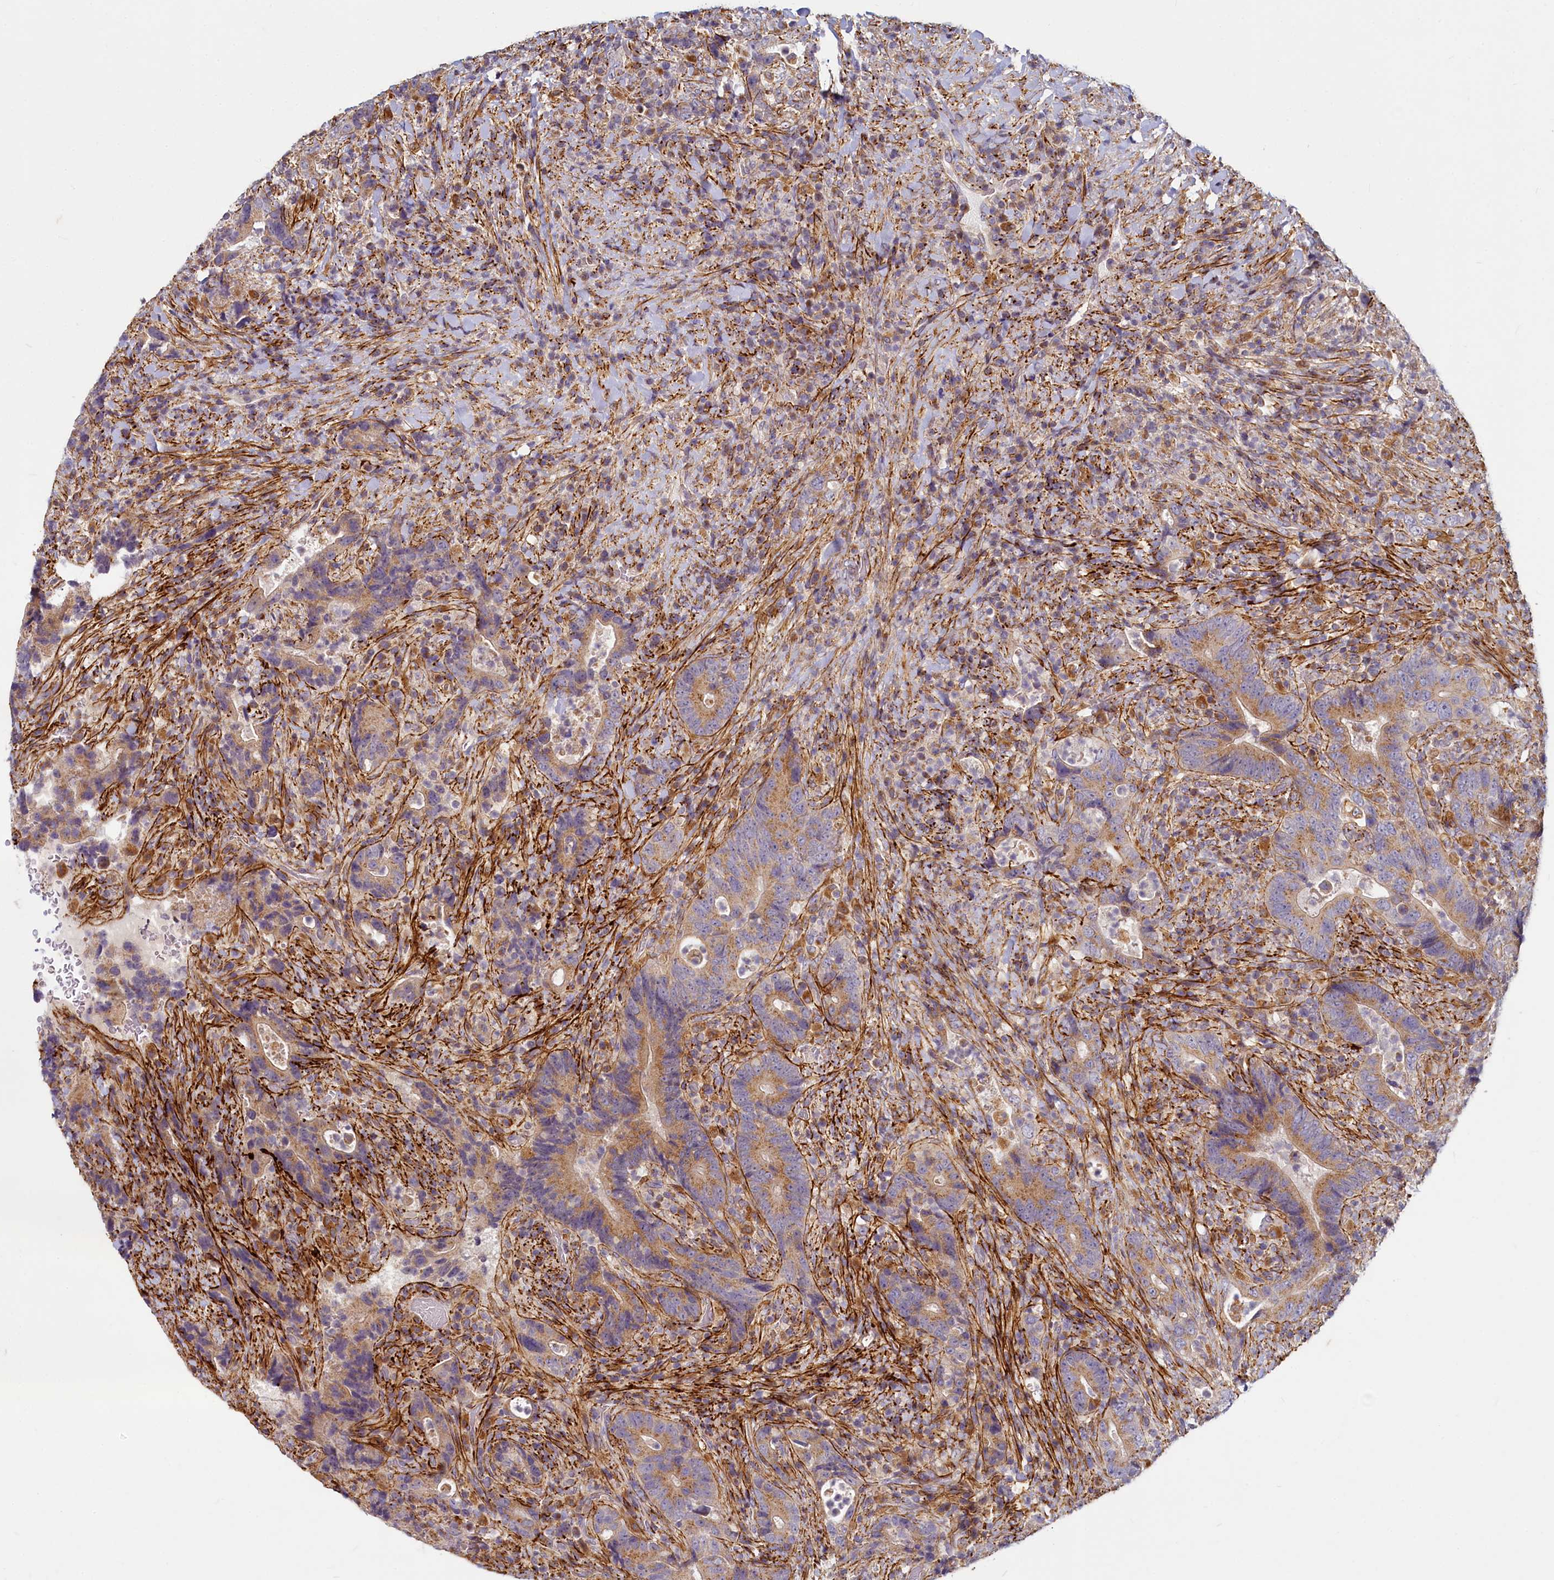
{"staining": {"intensity": "moderate", "quantity": ">75%", "location": "cytoplasmic/membranous"}, "tissue": "colorectal cancer", "cell_type": "Tumor cells", "image_type": "cancer", "snomed": [{"axis": "morphology", "description": "Adenocarcinoma, NOS"}, {"axis": "topography", "description": "Colon"}], "caption": "This histopathology image demonstrates colorectal cancer stained with IHC to label a protein in brown. The cytoplasmic/membranous of tumor cells show moderate positivity for the protein. Nuclei are counter-stained blue.", "gene": "ADCY2", "patient": {"sex": "female", "age": 75}}